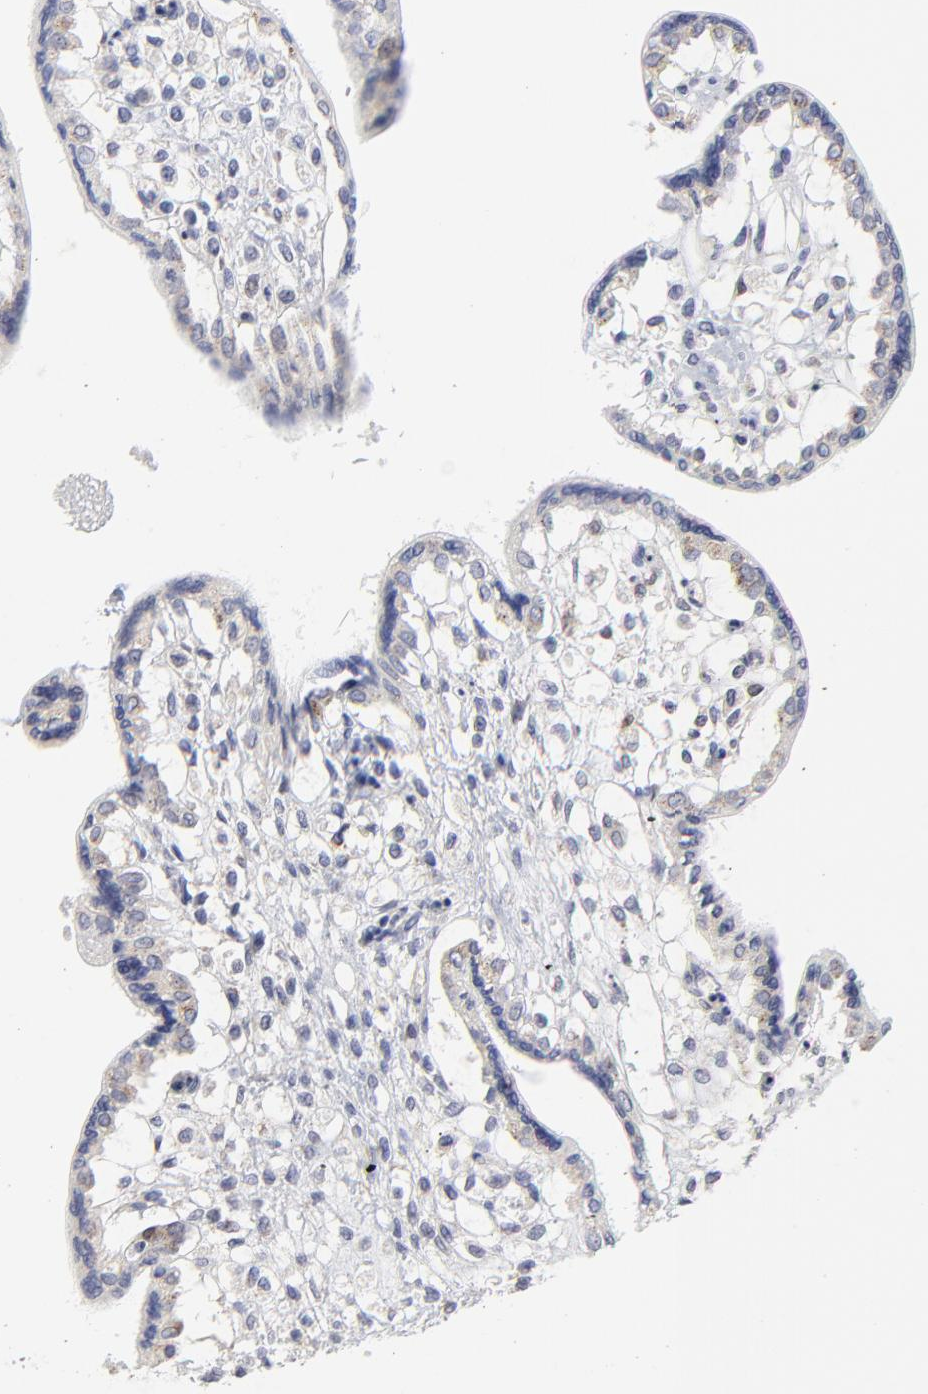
{"staining": {"intensity": "weak", "quantity": "25%-75%", "location": "cytoplasmic/membranous"}, "tissue": "placenta", "cell_type": "Decidual cells", "image_type": "normal", "snomed": [{"axis": "morphology", "description": "Normal tissue, NOS"}, {"axis": "topography", "description": "Placenta"}], "caption": "Protein expression analysis of benign placenta demonstrates weak cytoplasmic/membranous positivity in approximately 25%-75% of decidual cells.", "gene": "NCAPH", "patient": {"sex": "female", "age": 31}}